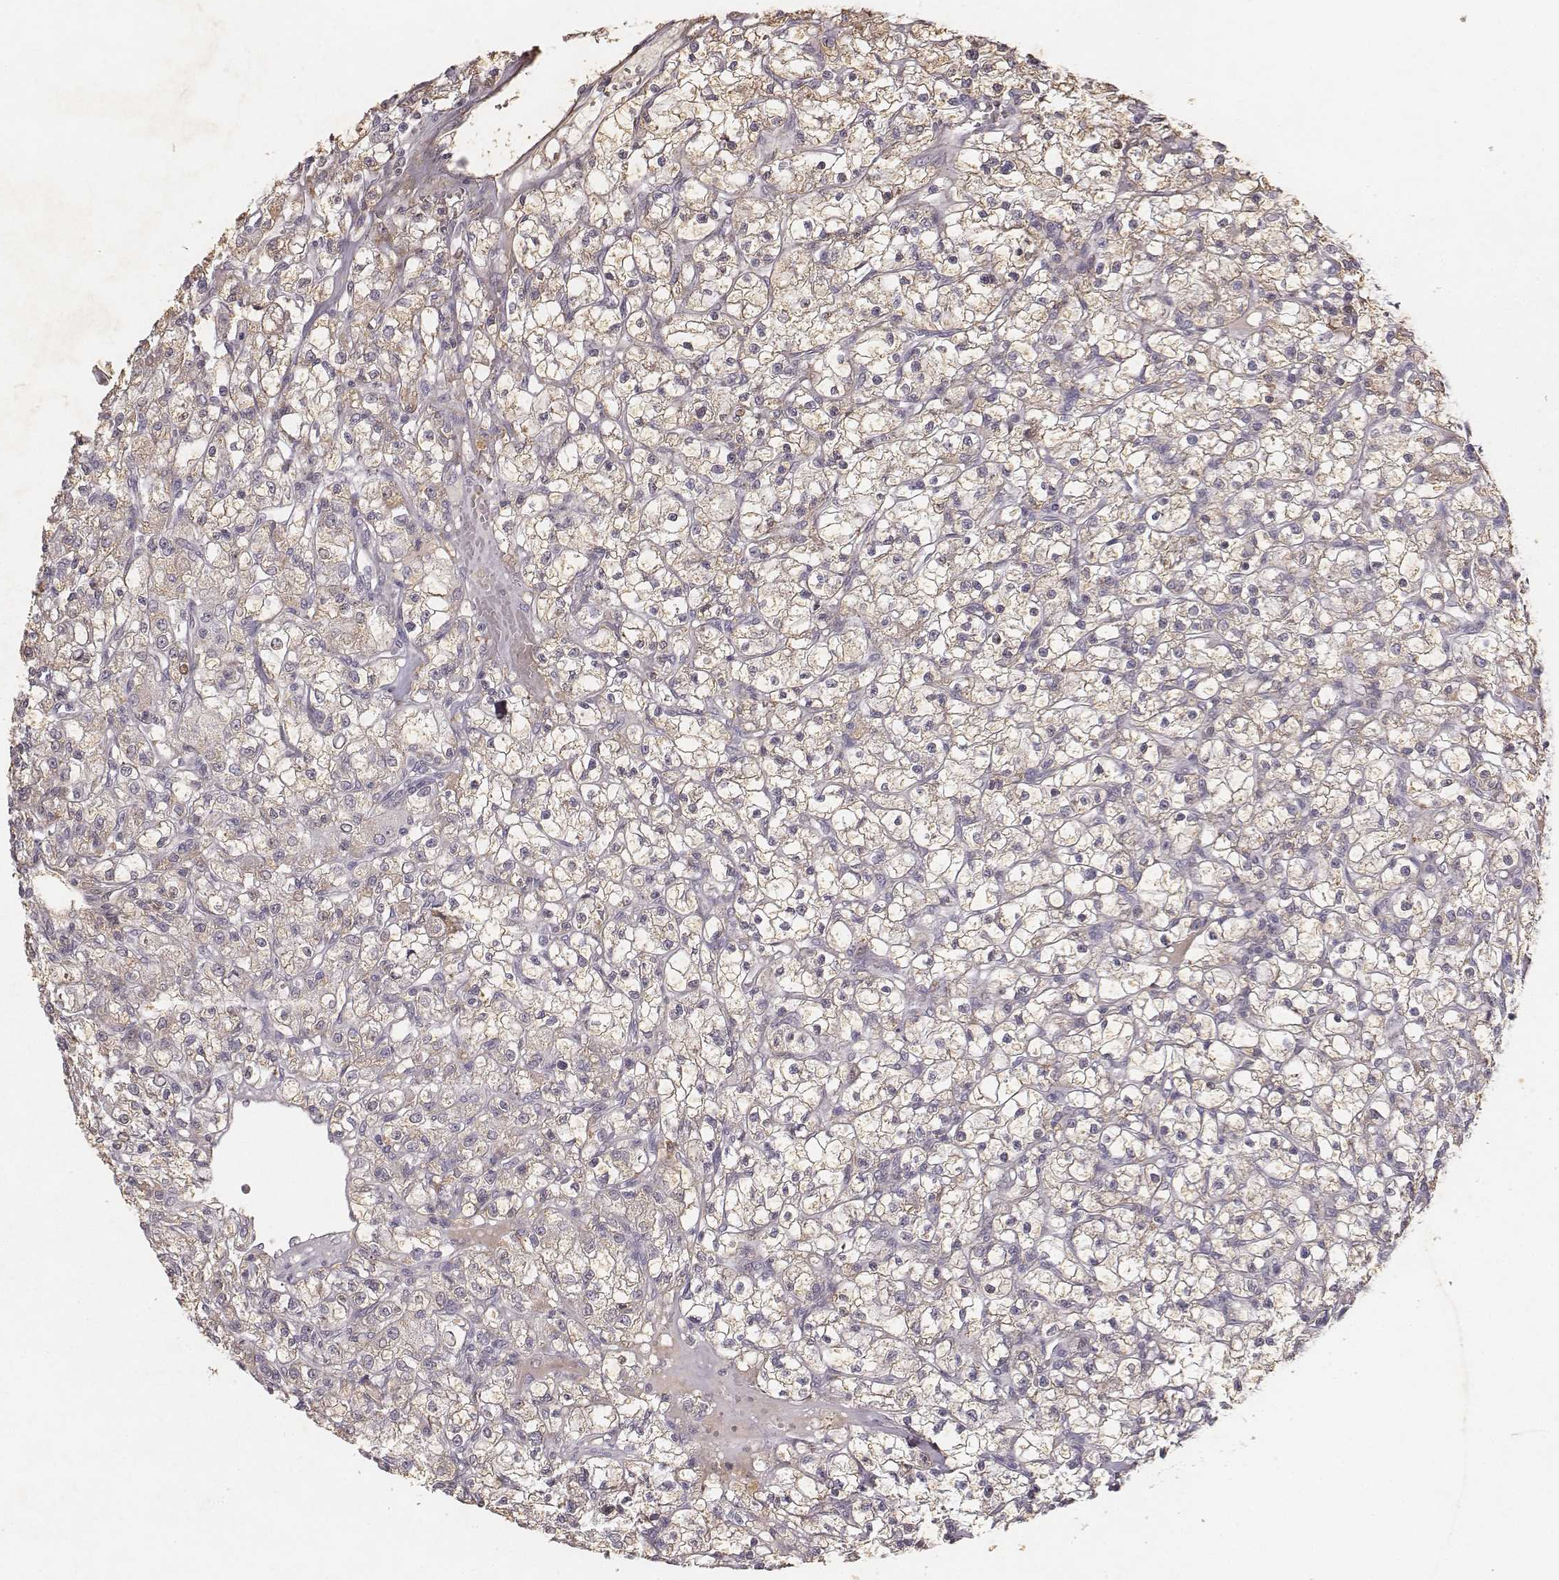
{"staining": {"intensity": "weak", "quantity": "25%-75%", "location": "cytoplasmic/membranous"}, "tissue": "renal cancer", "cell_type": "Tumor cells", "image_type": "cancer", "snomed": [{"axis": "morphology", "description": "Adenocarcinoma, NOS"}, {"axis": "topography", "description": "Kidney"}], "caption": "Immunohistochemistry (IHC) photomicrograph of neoplastic tissue: renal adenocarcinoma stained using immunohistochemistry (IHC) shows low levels of weak protein expression localized specifically in the cytoplasmic/membranous of tumor cells, appearing as a cytoplasmic/membranous brown color.", "gene": "MADCAM1", "patient": {"sex": "female", "age": 59}}